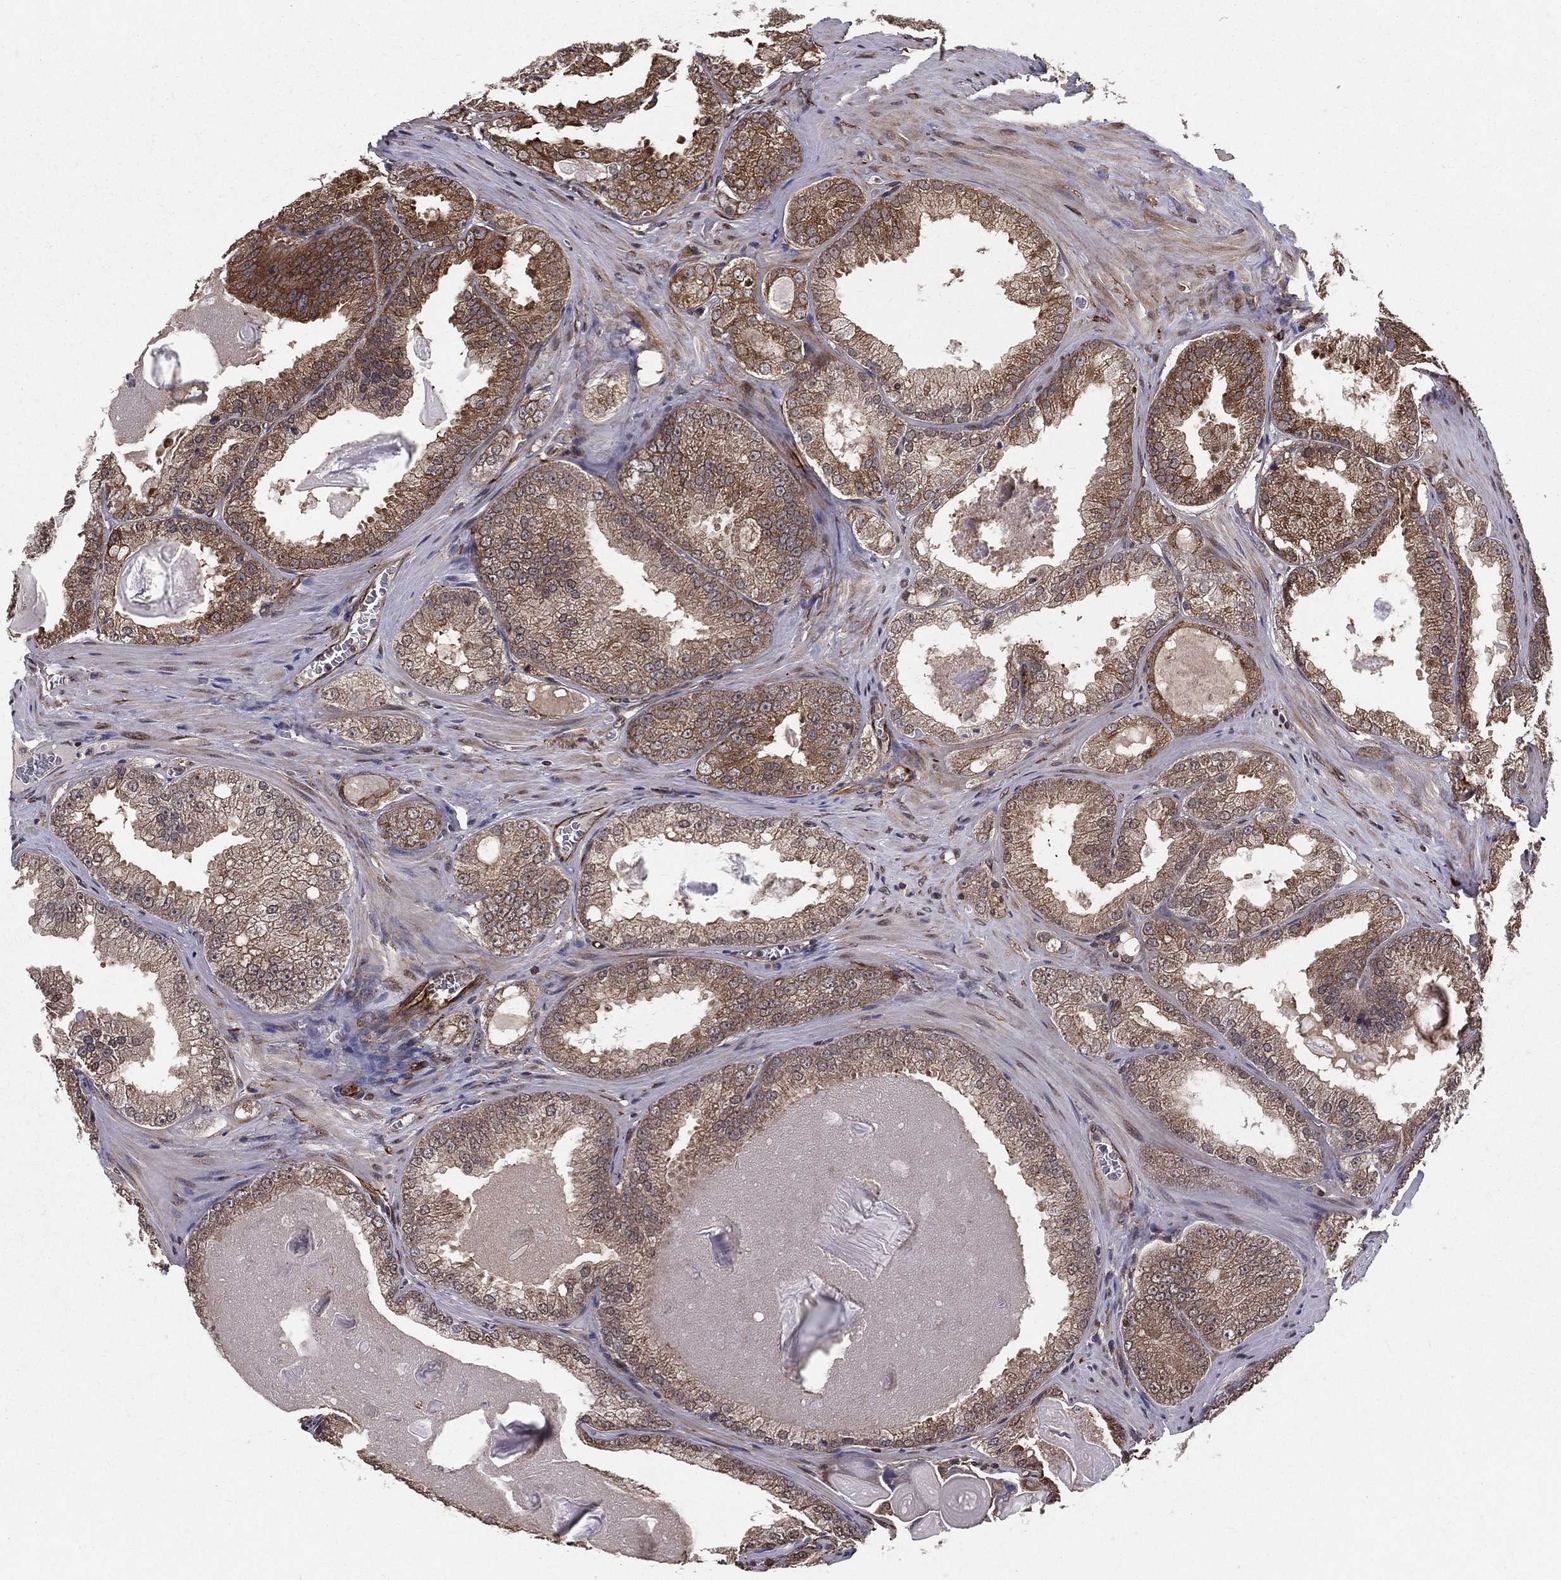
{"staining": {"intensity": "weak", "quantity": ">75%", "location": "cytoplasmic/membranous"}, "tissue": "prostate cancer", "cell_type": "Tumor cells", "image_type": "cancer", "snomed": [{"axis": "morphology", "description": "Adenocarcinoma, Low grade"}, {"axis": "topography", "description": "Prostate"}], "caption": "Immunohistochemistry staining of prostate adenocarcinoma (low-grade), which displays low levels of weak cytoplasmic/membranous staining in about >75% of tumor cells indicating weak cytoplasmic/membranous protein positivity. The staining was performed using DAB (3,3'-diaminobenzidine) (brown) for protein detection and nuclei were counterstained in hematoxylin (blue).", "gene": "CERS2", "patient": {"sex": "male", "age": 72}}